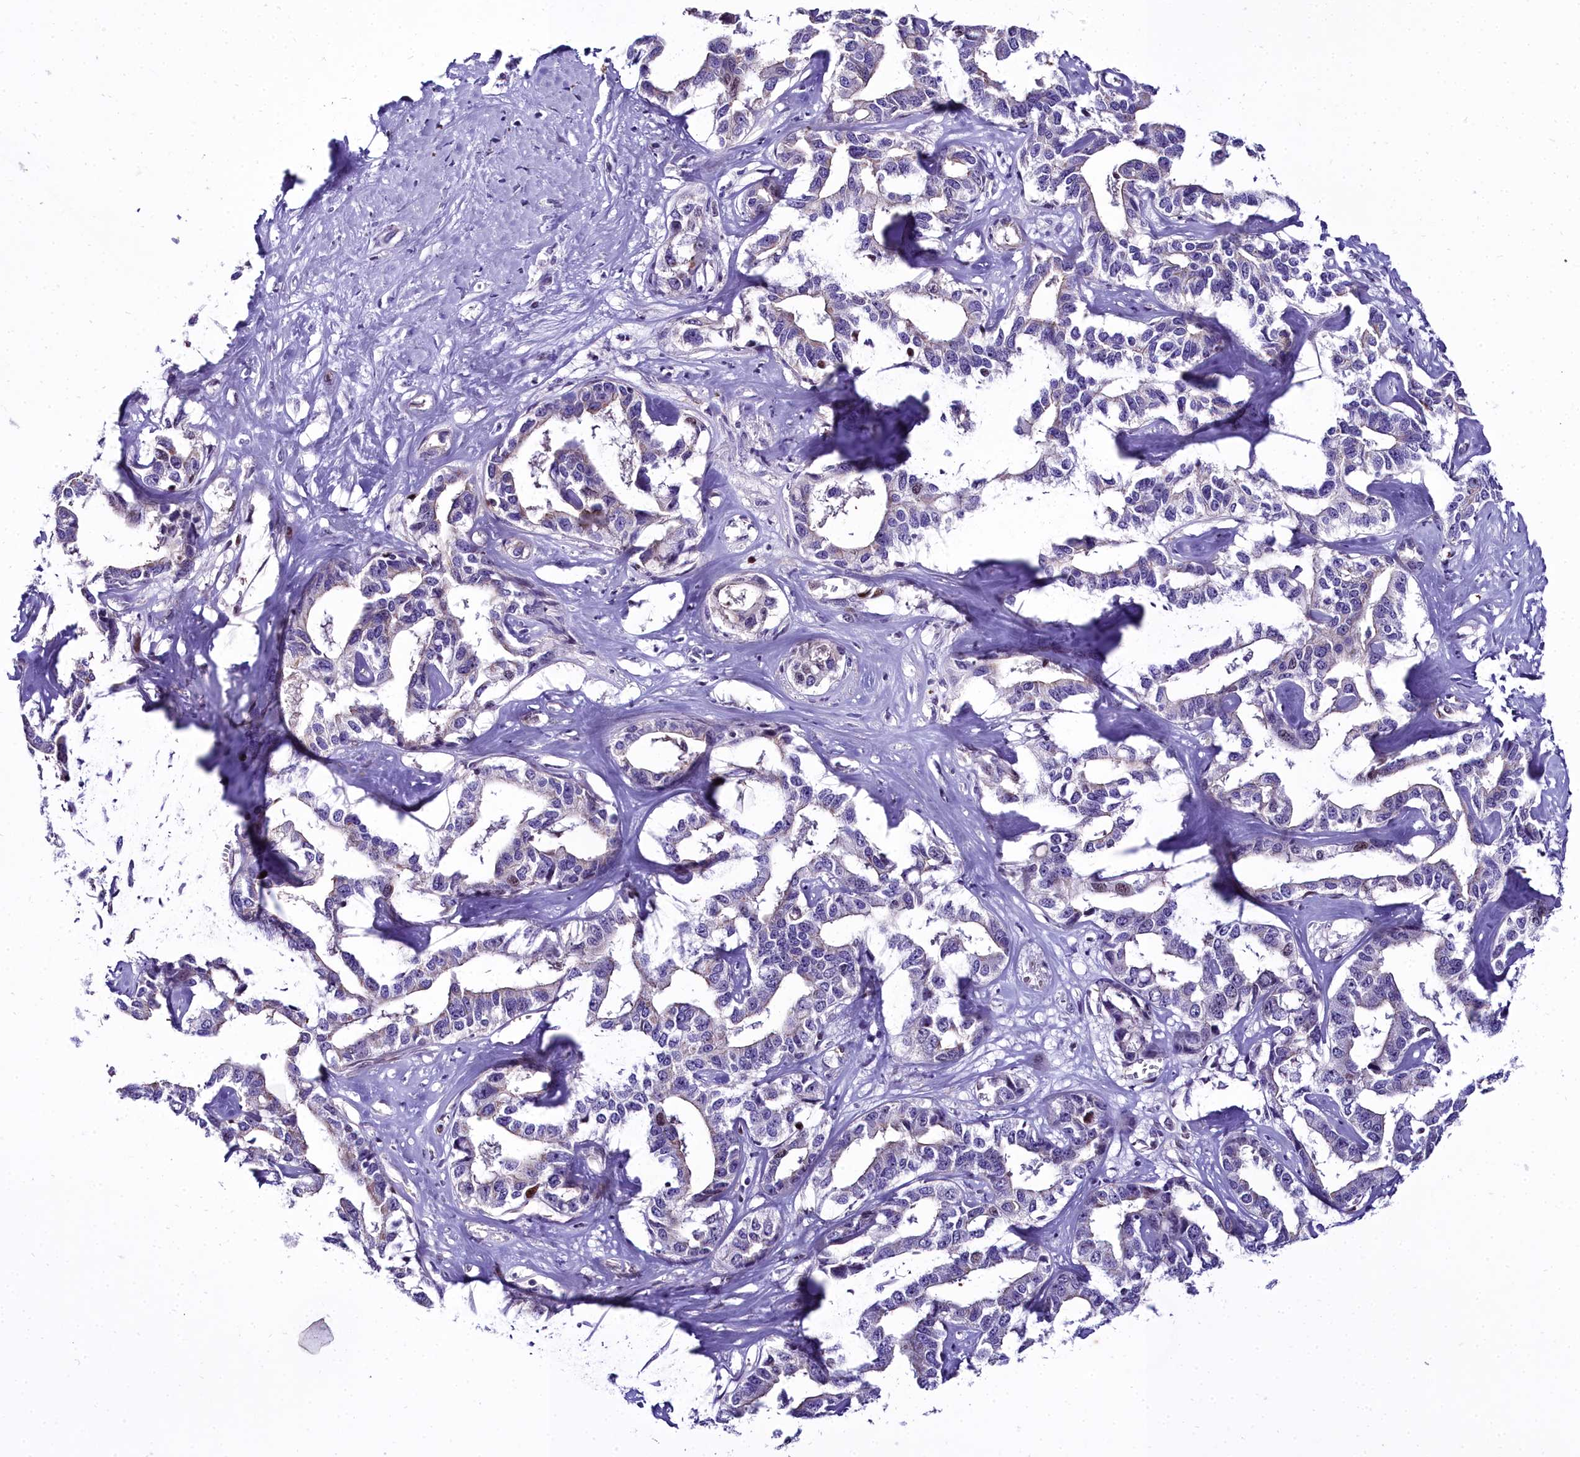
{"staining": {"intensity": "negative", "quantity": "none", "location": "none"}, "tissue": "liver cancer", "cell_type": "Tumor cells", "image_type": "cancer", "snomed": [{"axis": "morphology", "description": "Cholangiocarcinoma"}, {"axis": "topography", "description": "Liver"}], "caption": "An image of liver cholangiocarcinoma stained for a protein displays no brown staining in tumor cells.", "gene": "TRIML2", "patient": {"sex": "male", "age": 59}}